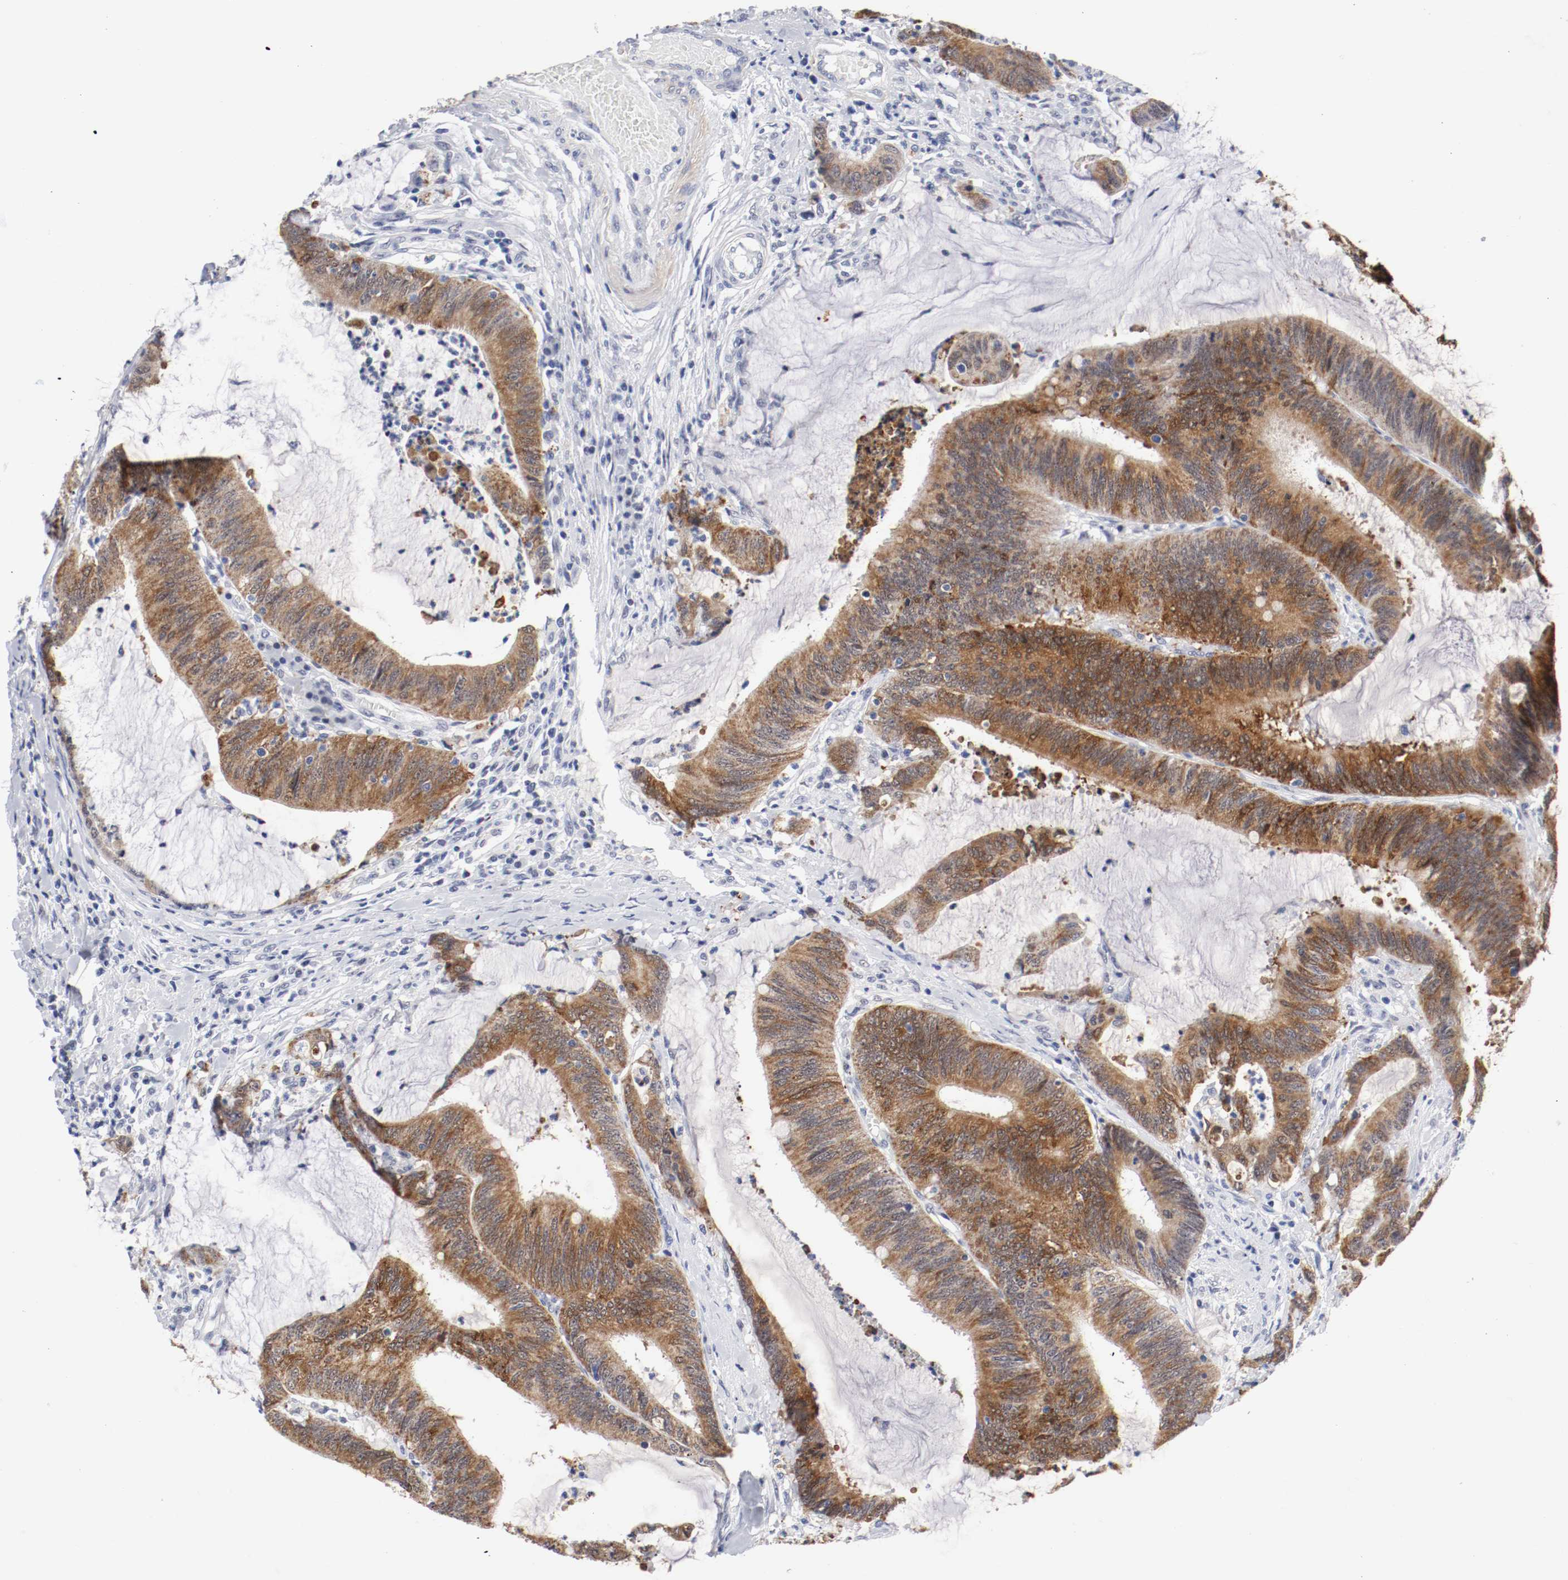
{"staining": {"intensity": "strong", "quantity": ">75%", "location": "cytoplasmic/membranous"}, "tissue": "colorectal cancer", "cell_type": "Tumor cells", "image_type": "cancer", "snomed": [{"axis": "morphology", "description": "Adenocarcinoma, NOS"}, {"axis": "topography", "description": "Rectum"}], "caption": "A brown stain labels strong cytoplasmic/membranous positivity of a protein in colorectal adenocarcinoma tumor cells.", "gene": "GRHL2", "patient": {"sex": "female", "age": 66}}